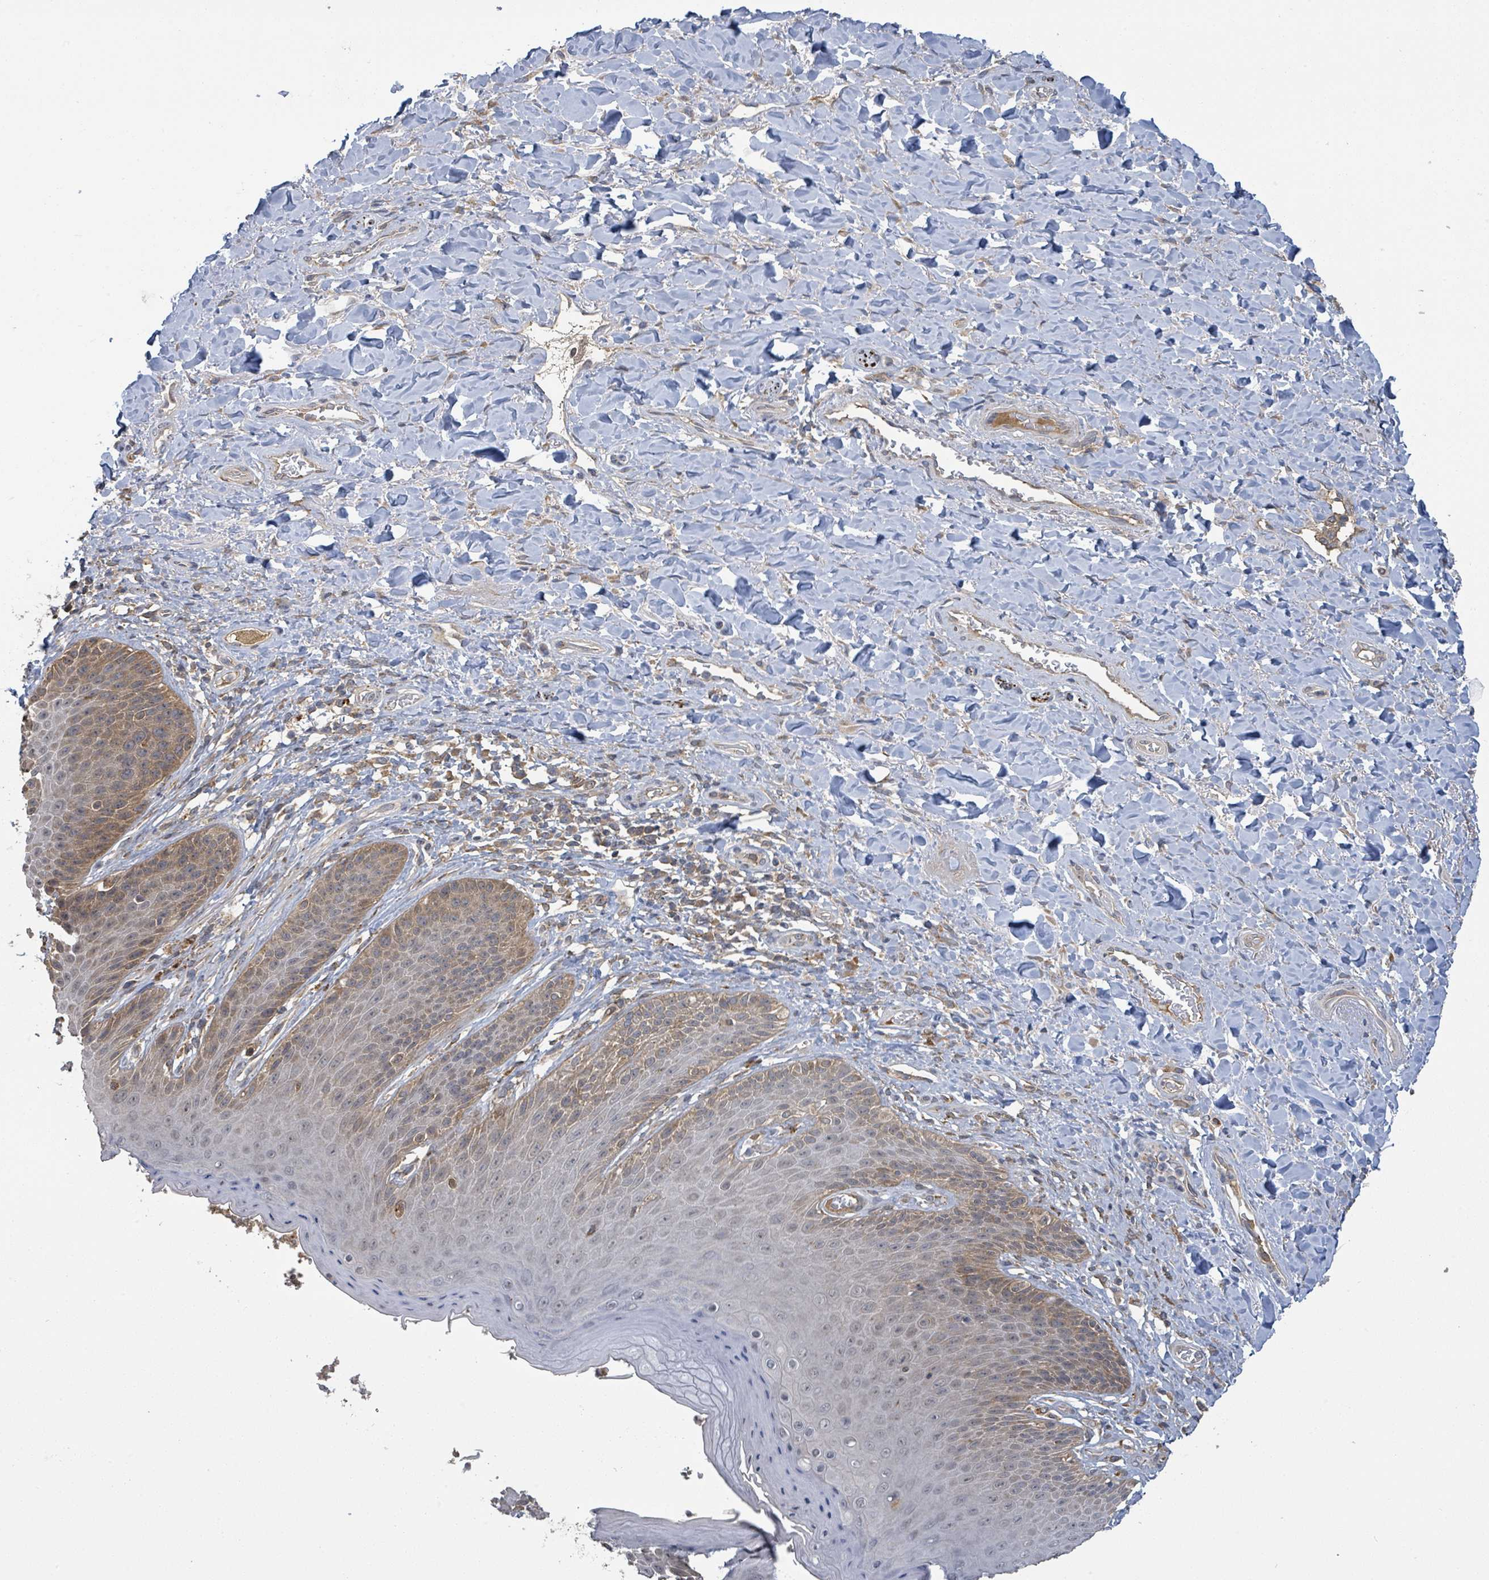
{"staining": {"intensity": "moderate", "quantity": "25%-75%", "location": "cytoplasmic/membranous"}, "tissue": "skin", "cell_type": "Epidermal cells", "image_type": "normal", "snomed": [{"axis": "morphology", "description": "Normal tissue, NOS"}, {"axis": "topography", "description": "Anal"}], "caption": "Unremarkable skin shows moderate cytoplasmic/membranous staining in about 25%-75% of epidermal cells, visualized by immunohistochemistry.", "gene": "CCDC121", "patient": {"sex": "female", "age": 89}}